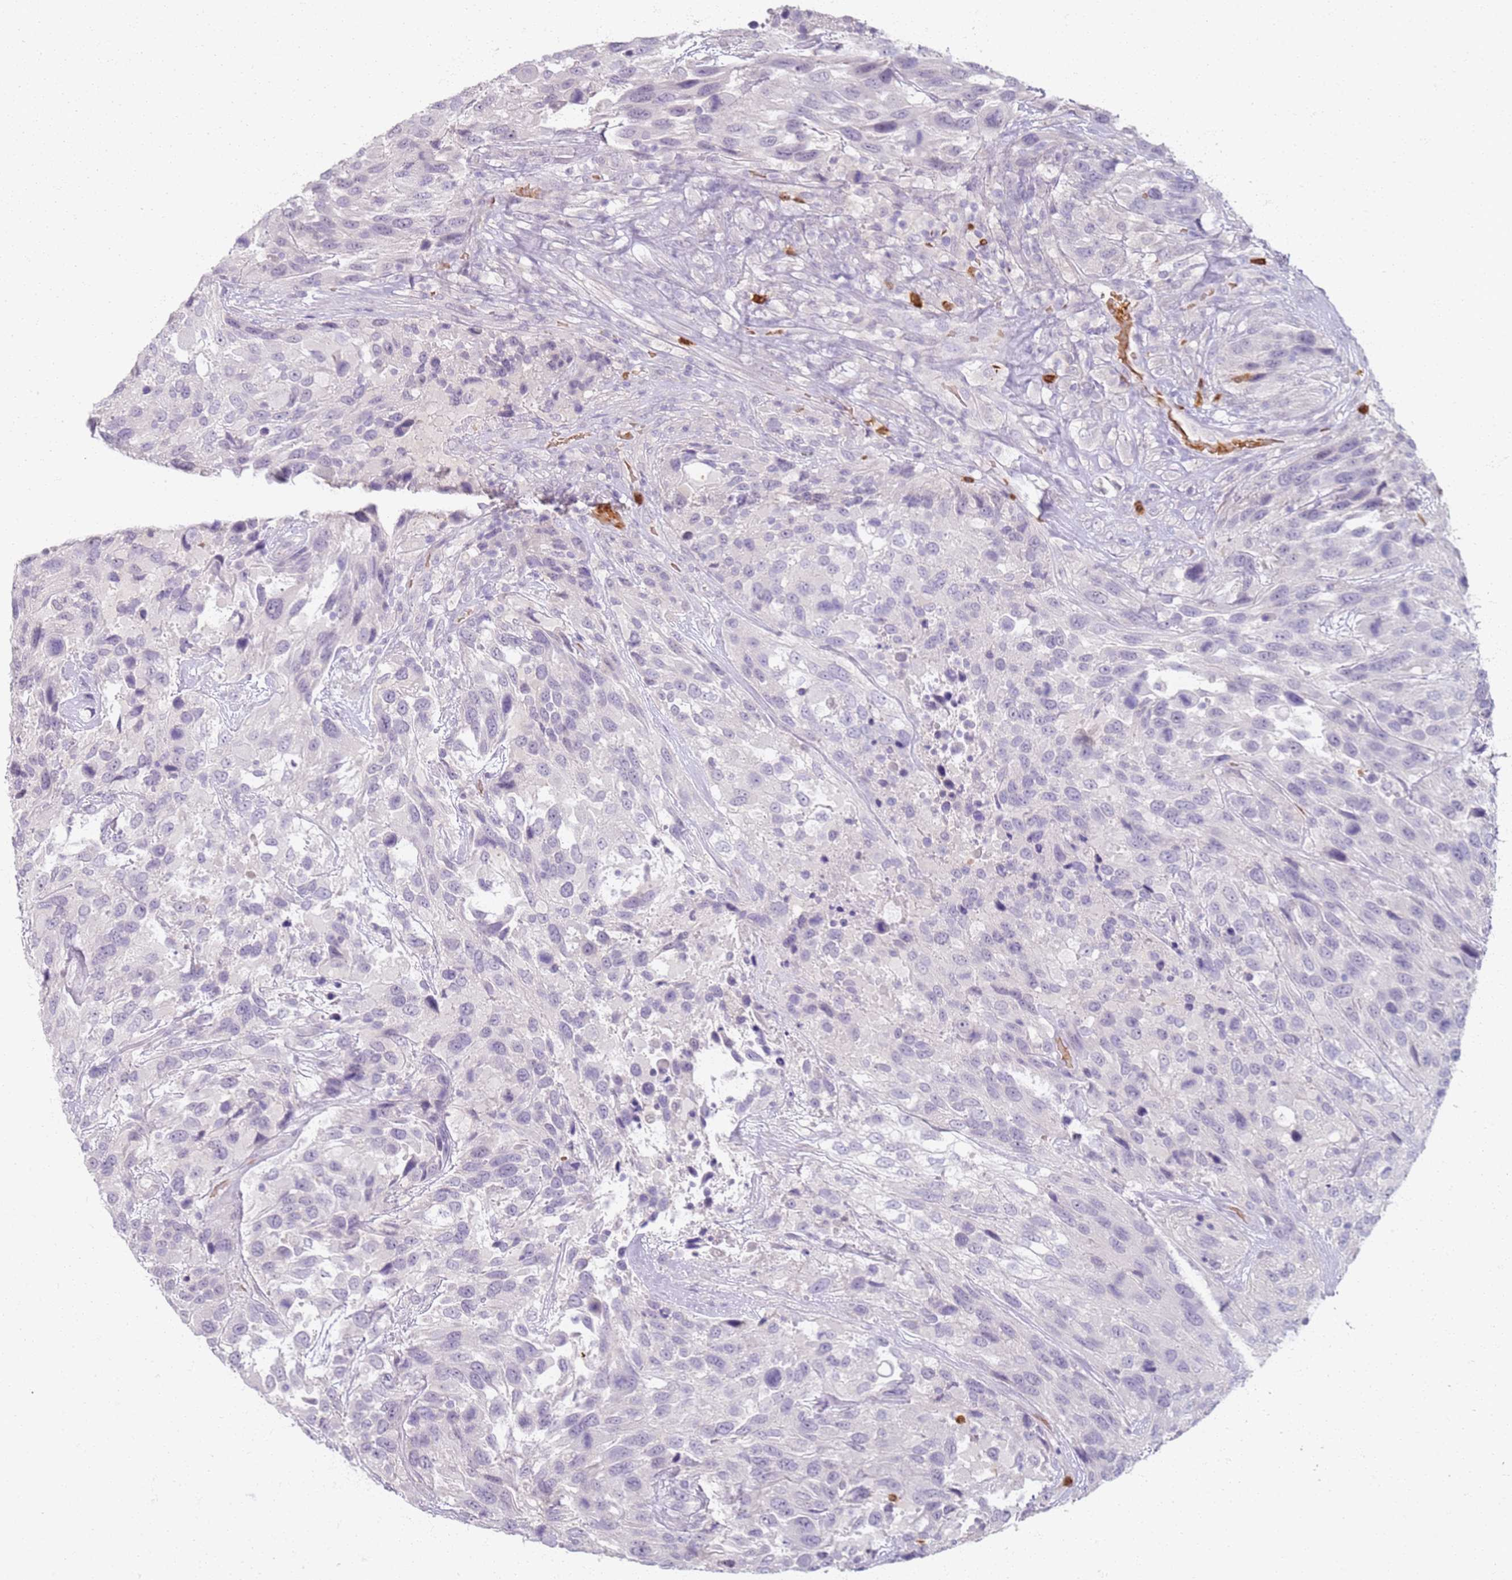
{"staining": {"intensity": "negative", "quantity": "none", "location": "none"}, "tissue": "urothelial cancer", "cell_type": "Tumor cells", "image_type": "cancer", "snomed": [{"axis": "morphology", "description": "Urothelial carcinoma, High grade"}, {"axis": "topography", "description": "Urinary bladder"}], "caption": "There is no significant staining in tumor cells of urothelial carcinoma (high-grade). Brightfield microscopy of IHC stained with DAB (3,3'-diaminobenzidine) (brown) and hematoxylin (blue), captured at high magnification.", "gene": "CD40LG", "patient": {"sex": "female", "age": 70}}